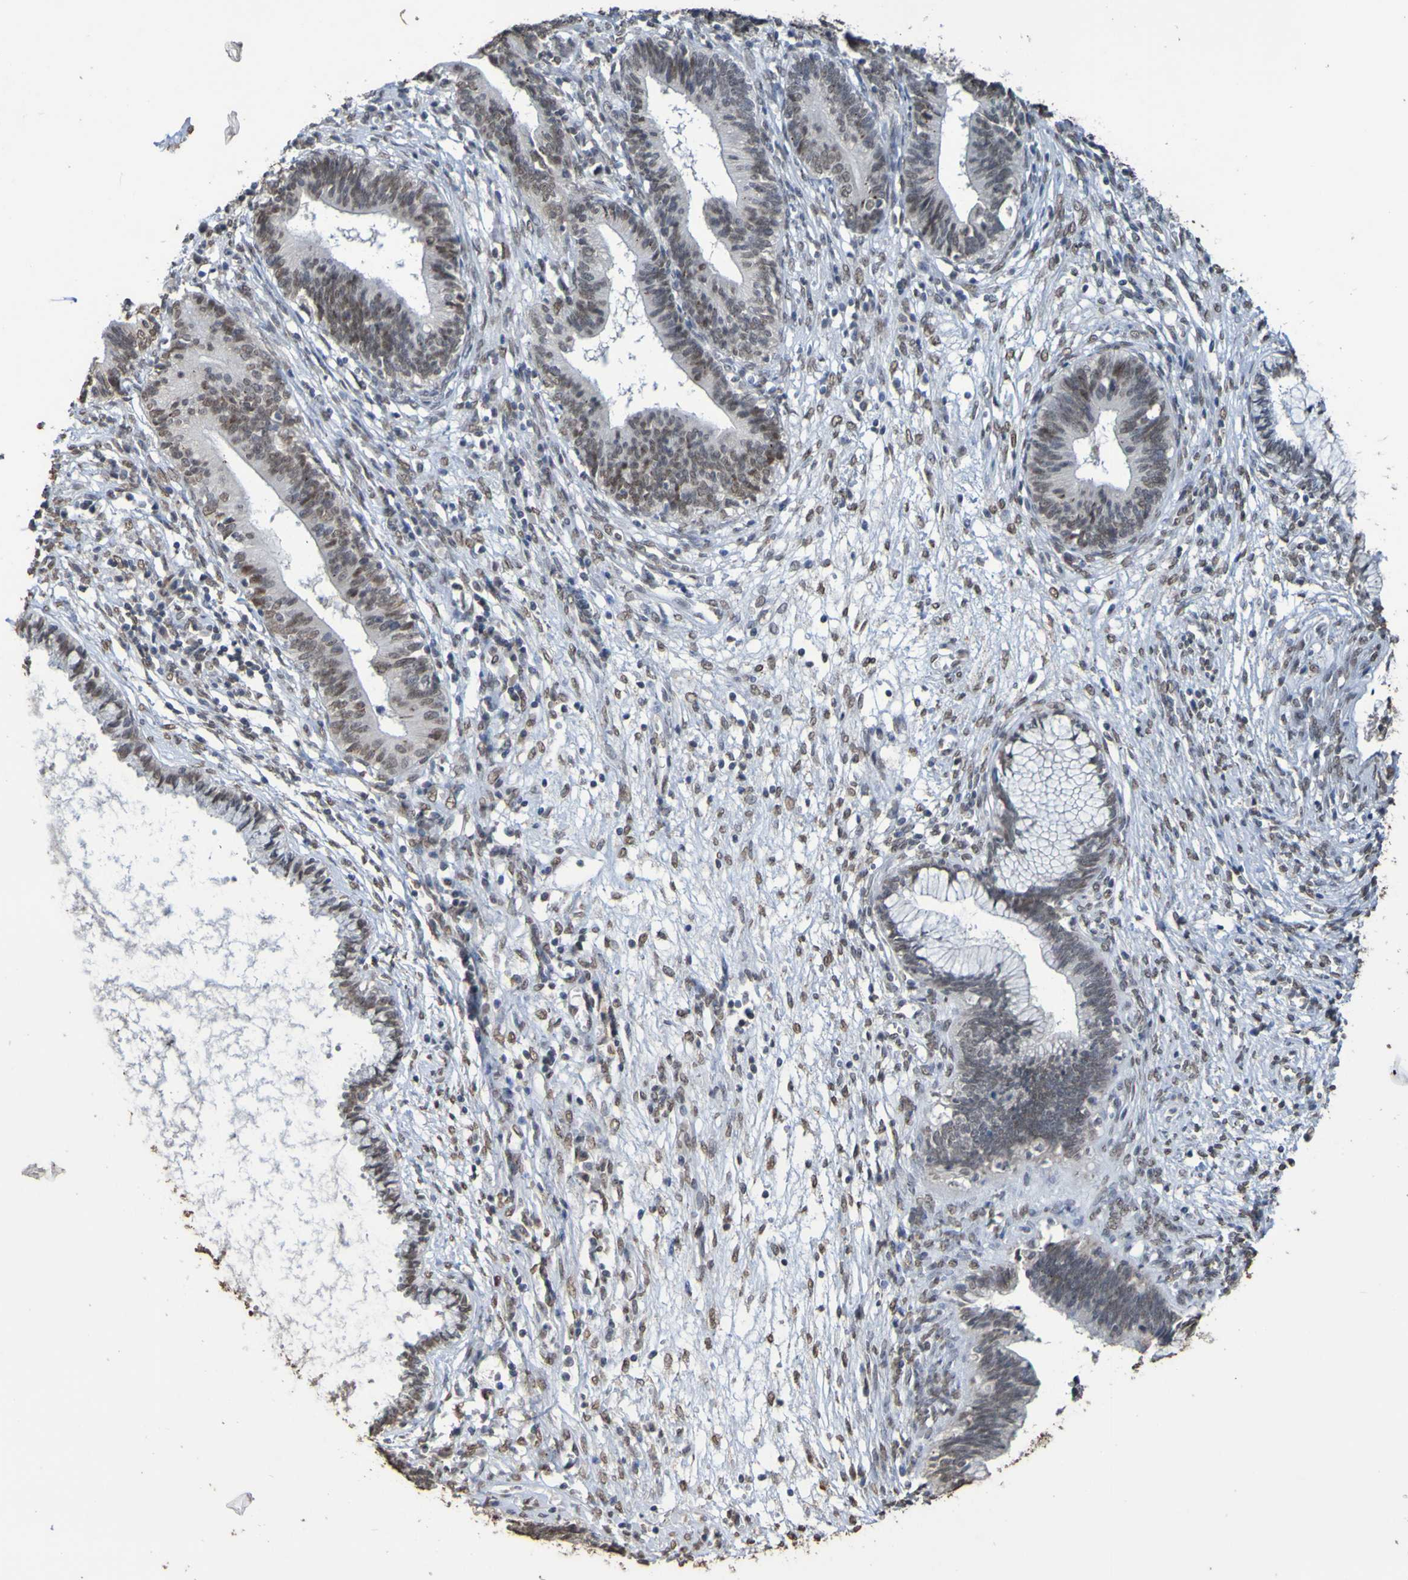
{"staining": {"intensity": "weak", "quantity": ">75%", "location": "nuclear"}, "tissue": "cervical cancer", "cell_type": "Tumor cells", "image_type": "cancer", "snomed": [{"axis": "morphology", "description": "Adenocarcinoma, NOS"}, {"axis": "topography", "description": "Cervix"}], "caption": "Cervical cancer stained with DAB IHC shows low levels of weak nuclear expression in about >75% of tumor cells.", "gene": "ALKBH2", "patient": {"sex": "female", "age": 44}}